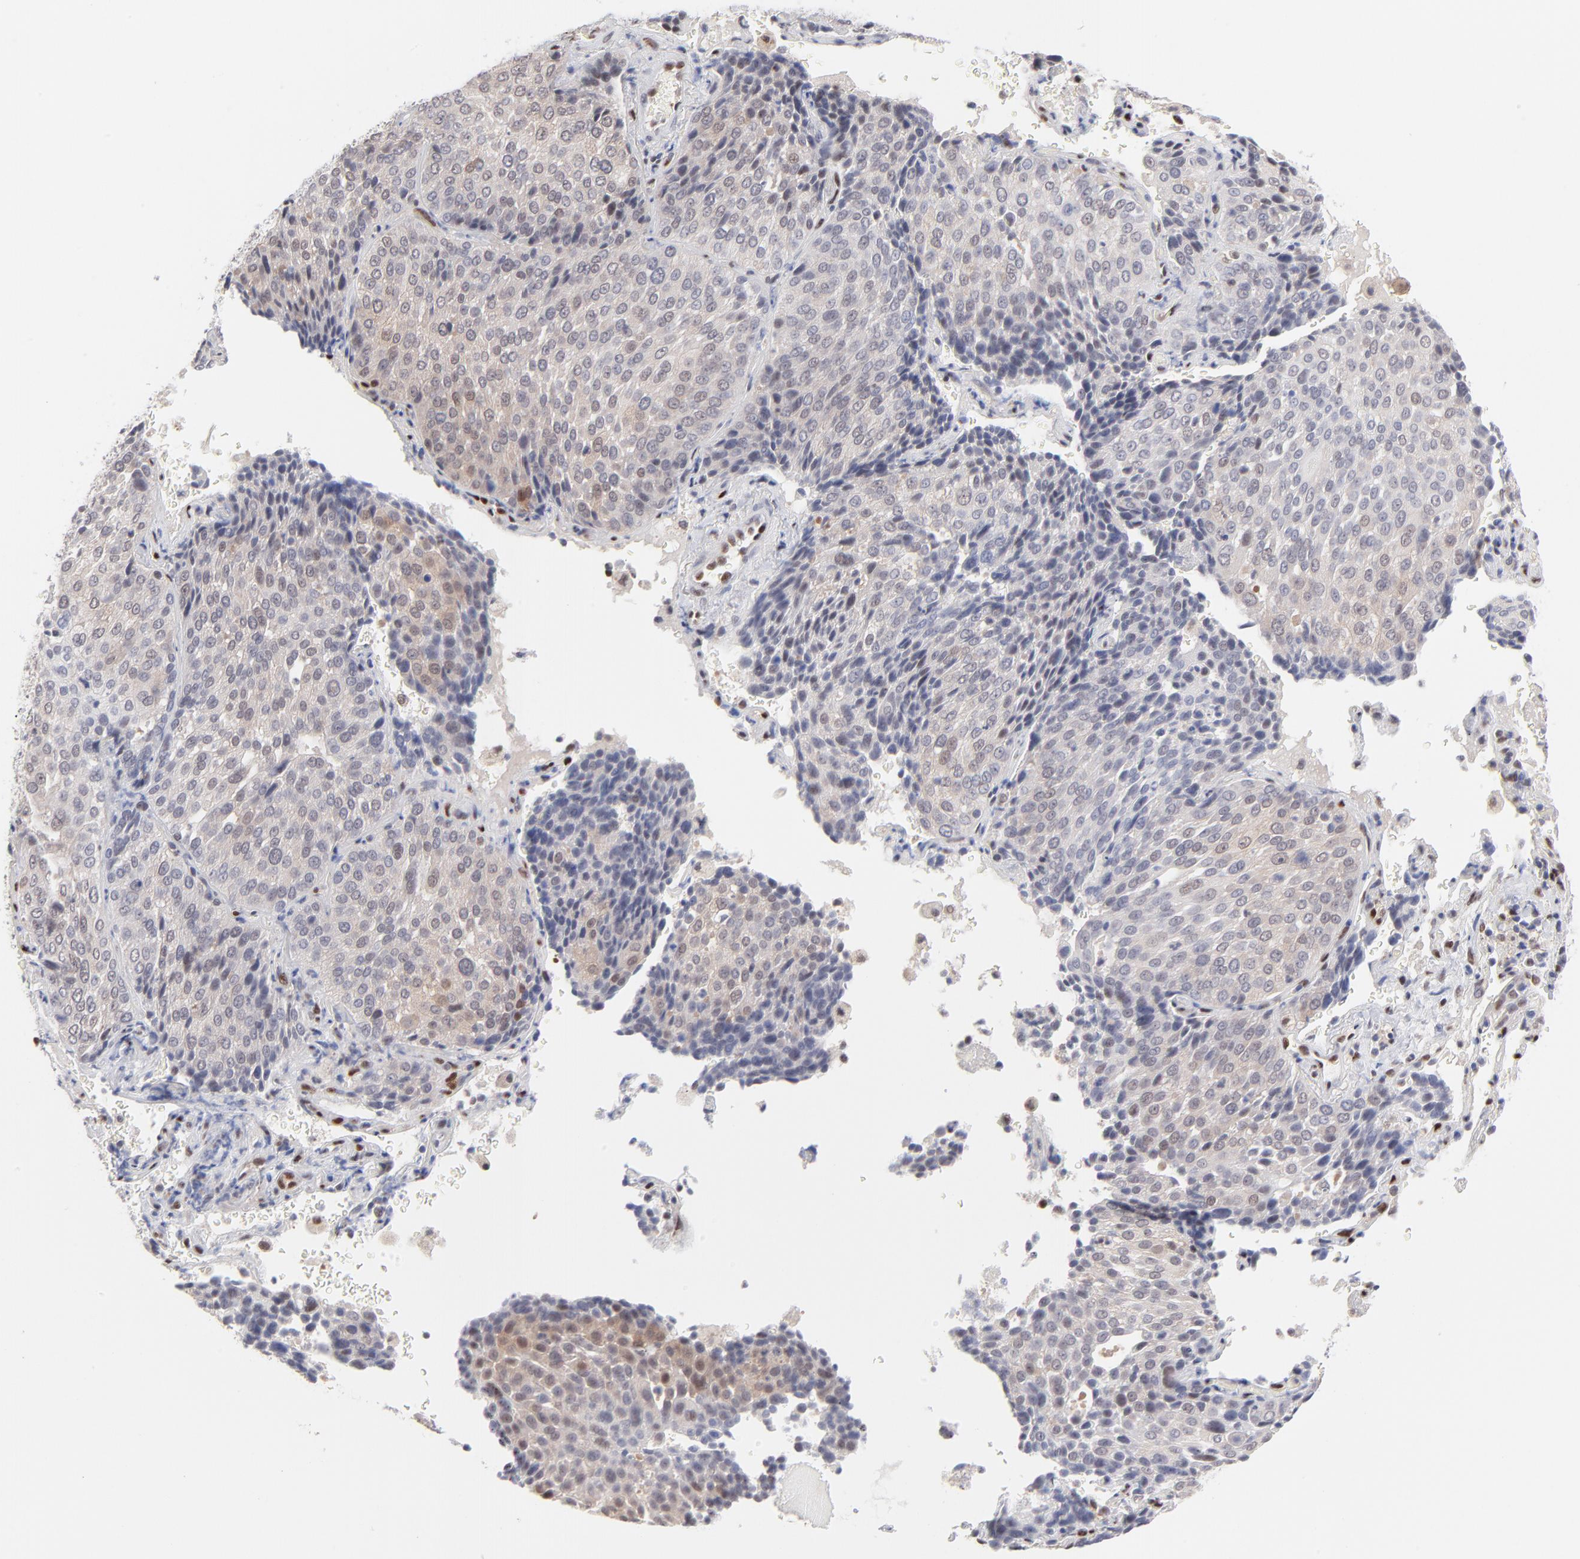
{"staining": {"intensity": "negative", "quantity": "none", "location": "none"}, "tissue": "lung cancer", "cell_type": "Tumor cells", "image_type": "cancer", "snomed": [{"axis": "morphology", "description": "Squamous cell carcinoma, NOS"}, {"axis": "topography", "description": "Lung"}], "caption": "Human lung squamous cell carcinoma stained for a protein using IHC displays no staining in tumor cells.", "gene": "STAT3", "patient": {"sex": "male", "age": 54}}